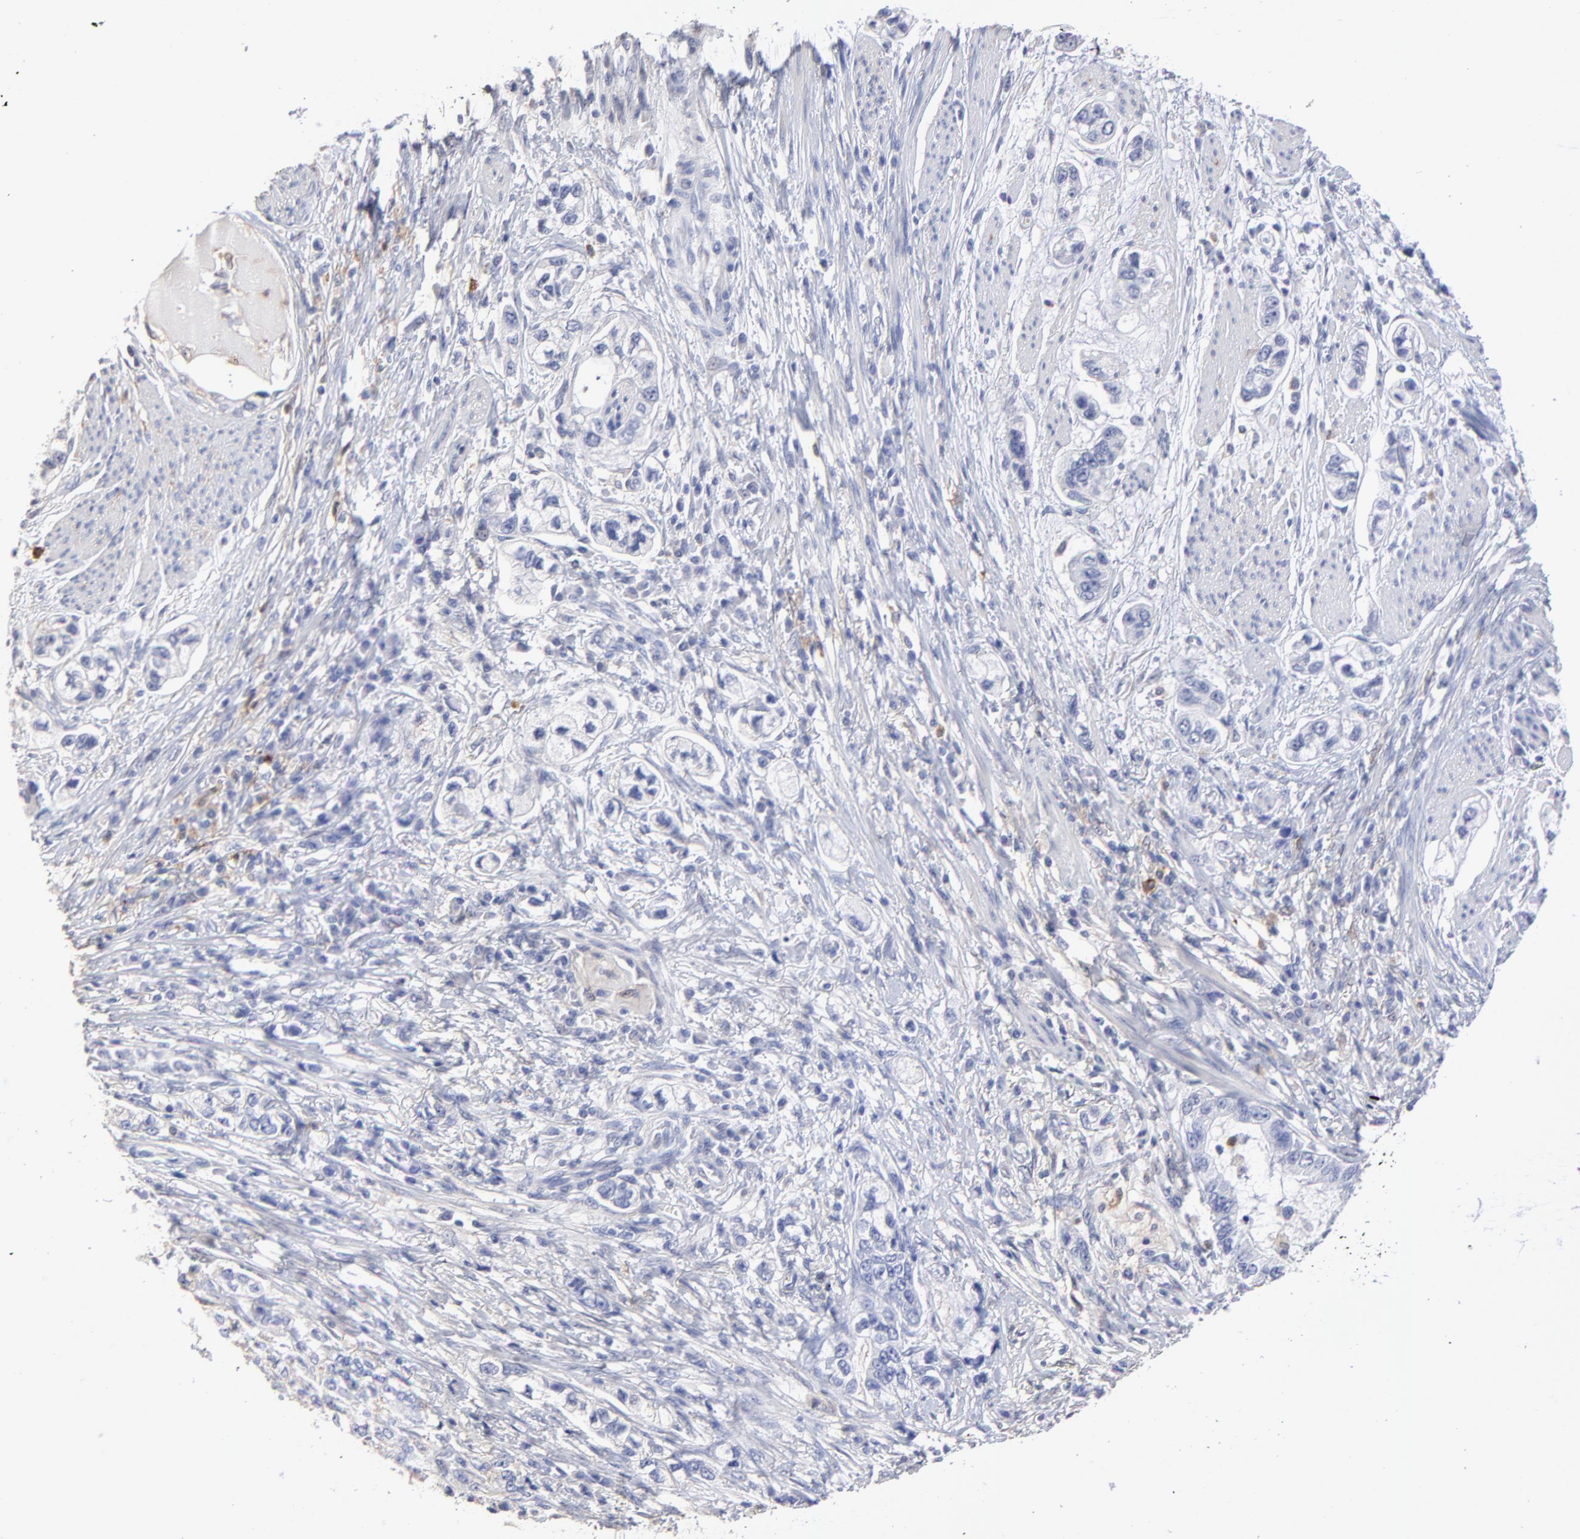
{"staining": {"intensity": "negative", "quantity": "none", "location": "none"}, "tissue": "stomach cancer", "cell_type": "Tumor cells", "image_type": "cancer", "snomed": [{"axis": "morphology", "description": "Adenocarcinoma, NOS"}, {"axis": "topography", "description": "Stomach, lower"}], "caption": "Adenocarcinoma (stomach) stained for a protein using IHC exhibits no expression tumor cells.", "gene": "SMARCA1", "patient": {"sex": "female", "age": 93}}